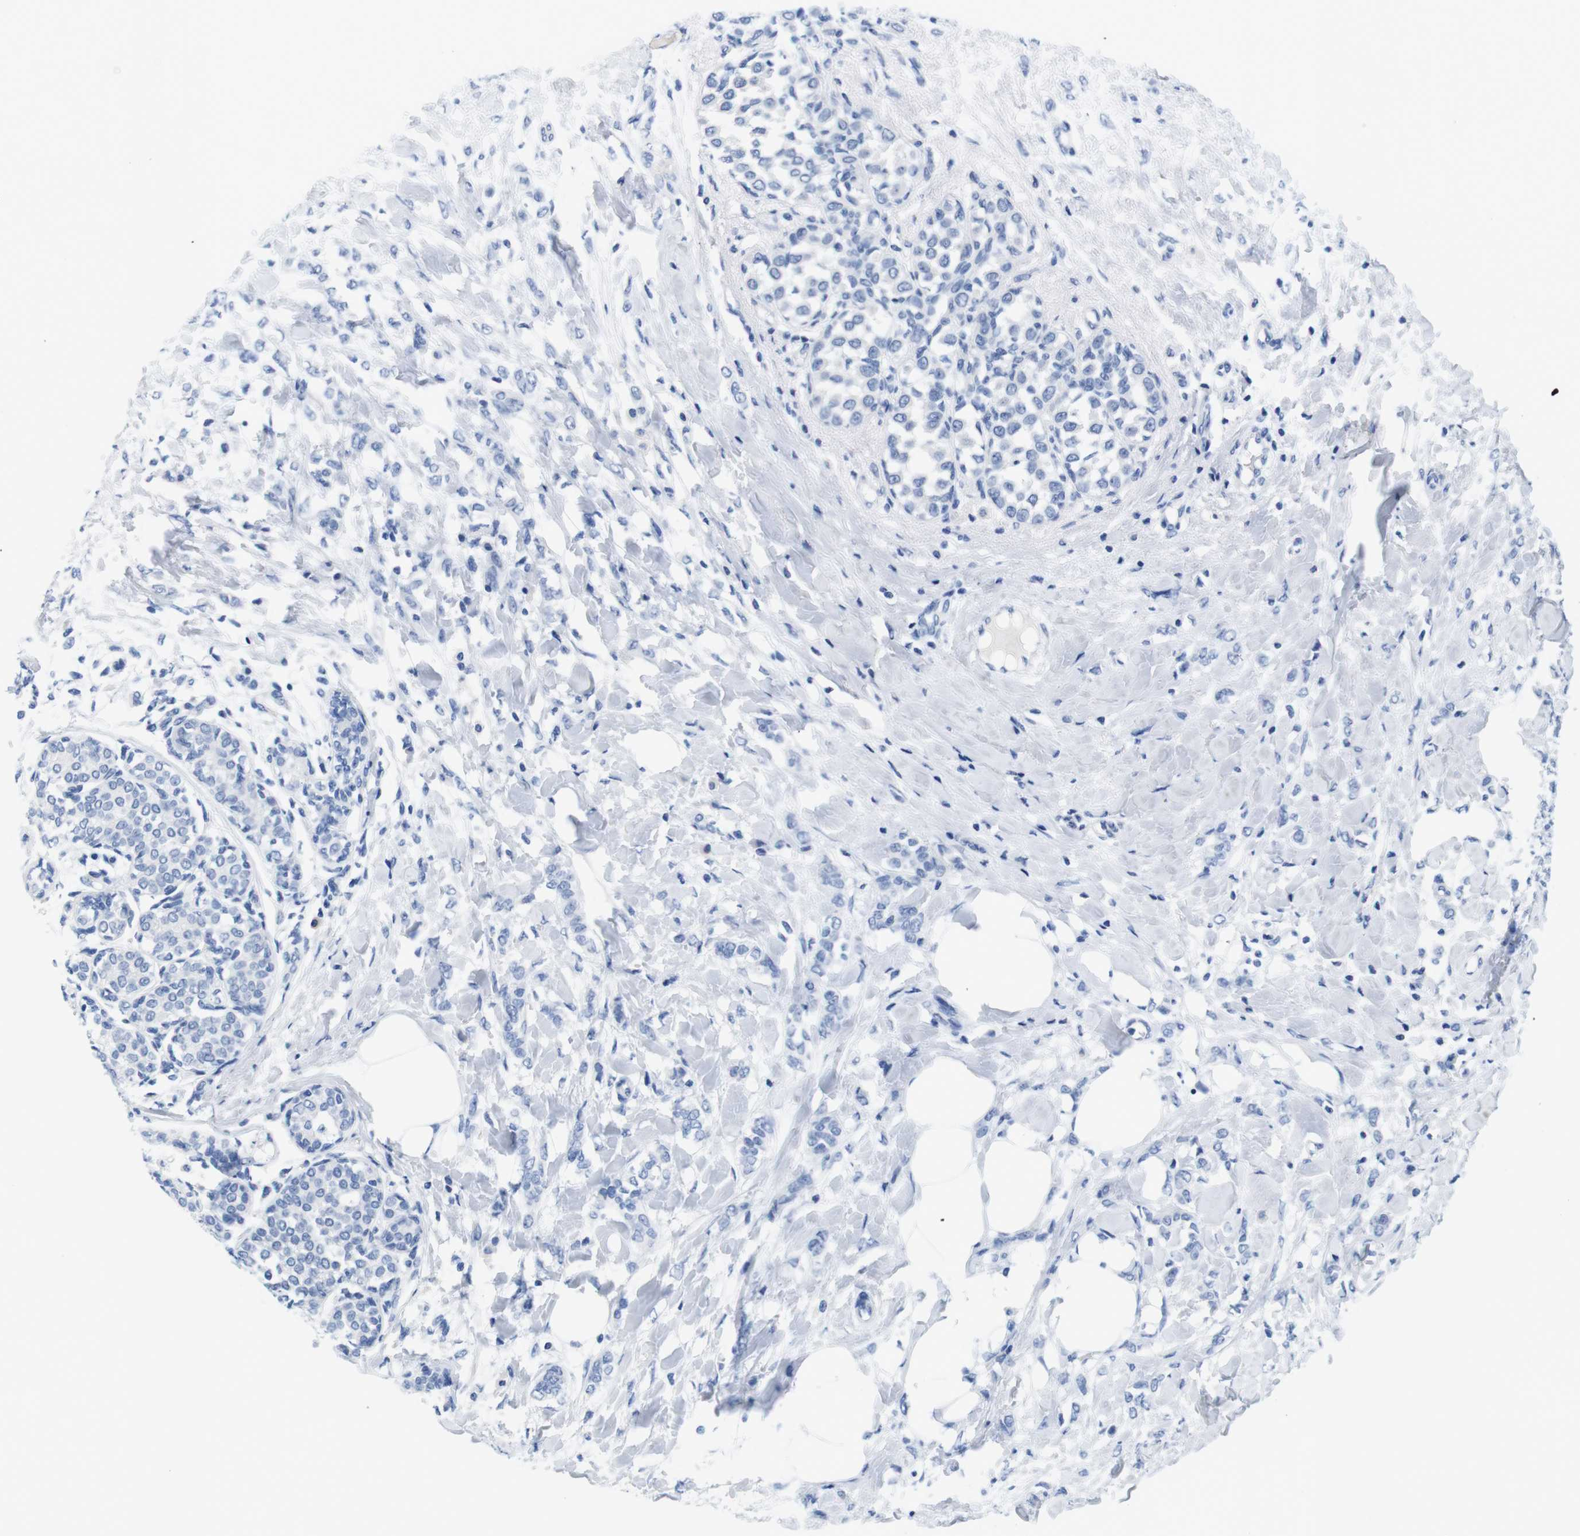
{"staining": {"intensity": "negative", "quantity": "none", "location": "none"}, "tissue": "breast cancer", "cell_type": "Tumor cells", "image_type": "cancer", "snomed": [{"axis": "morphology", "description": "Lobular carcinoma, in situ"}, {"axis": "morphology", "description": "Lobular carcinoma"}, {"axis": "topography", "description": "Breast"}], "caption": "DAB (3,3'-diaminobenzidine) immunohistochemical staining of human breast cancer (lobular carcinoma) exhibits no significant positivity in tumor cells.", "gene": "MAP6", "patient": {"sex": "female", "age": 41}}